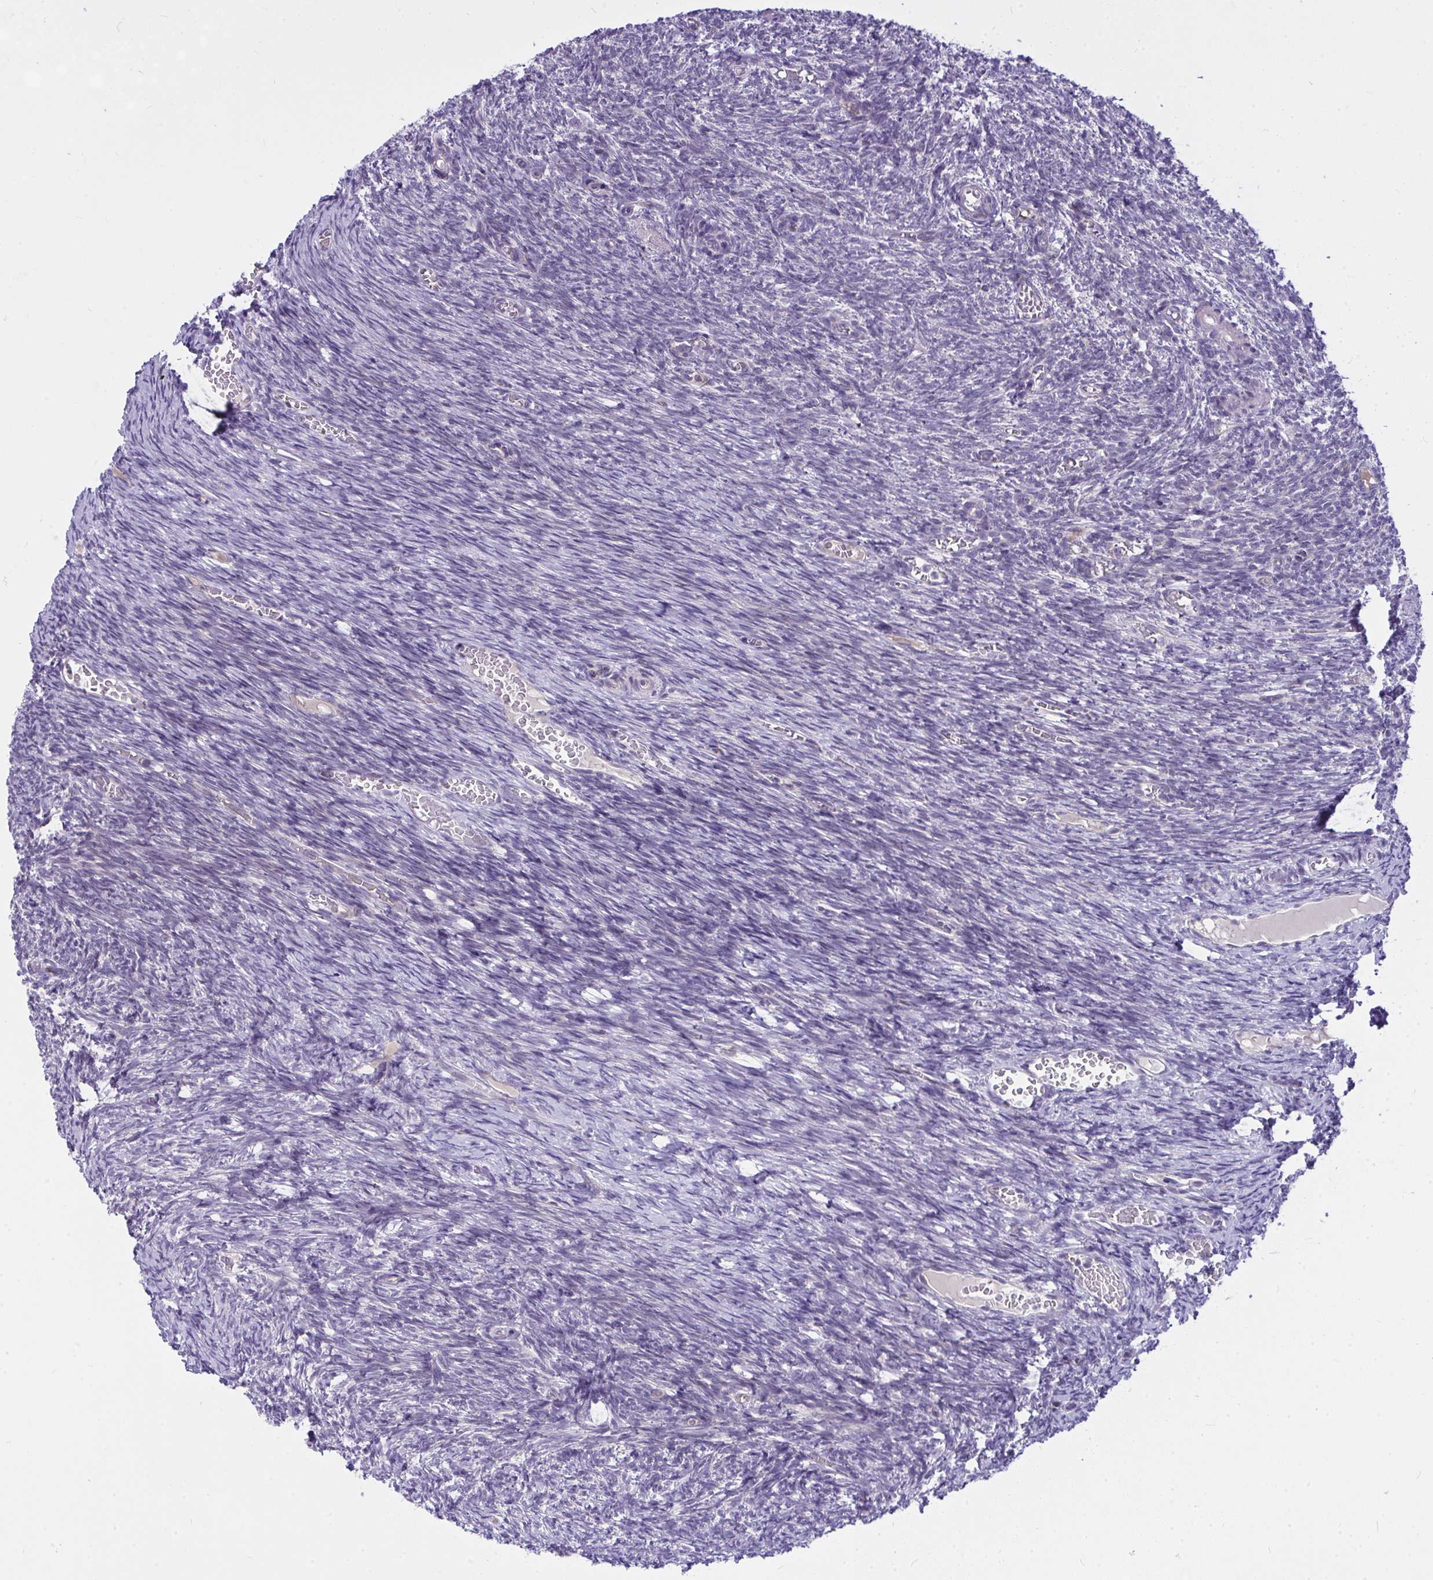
{"staining": {"intensity": "weak", "quantity": ">75%", "location": "cytoplasmic/membranous"}, "tissue": "ovary", "cell_type": "Follicle cells", "image_type": "normal", "snomed": [{"axis": "morphology", "description": "Normal tissue, NOS"}, {"axis": "topography", "description": "Ovary"}], "caption": "A low amount of weak cytoplasmic/membranous expression is appreciated in approximately >75% of follicle cells in benign ovary.", "gene": "CEP63", "patient": {"sex": "female", "age": 39}}